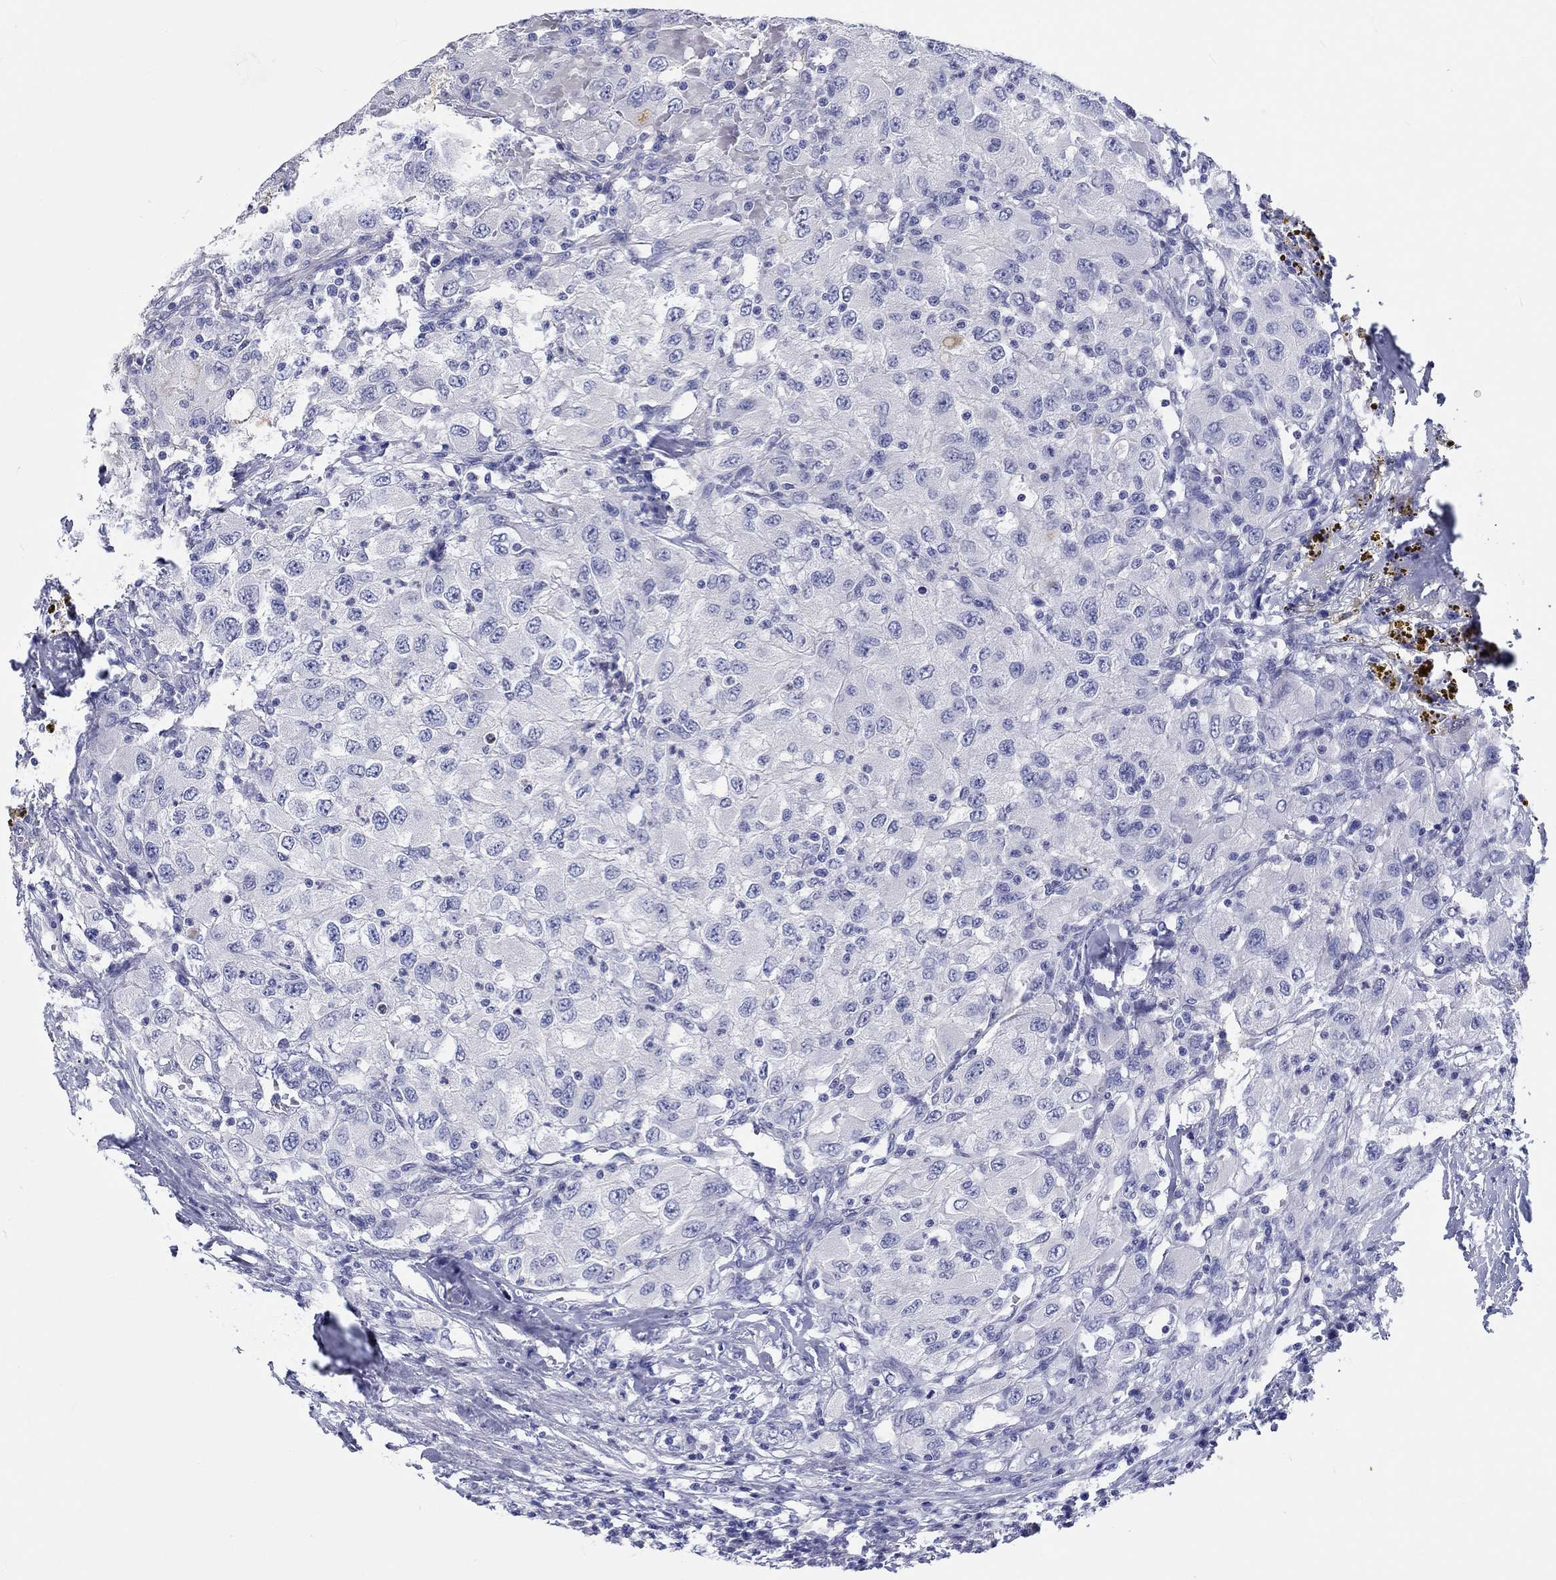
{"staining": {"intensity": "negative", "quantity": "none", "location": "none"}, "tissue": "renal cancer", "cell_type": "Tumor cells", "image_type": "cancer", "snomed": [{"axis": "morphology", "description": "Adenocarcinoma, NOS"}, {"axis": "topography", "description": "Kidney"}], "caption": "This is a histopathology image of immunohistochemistry (IHC) staining of adenocarcinoma (renal), which shows no staining in tumor cells.", "gene": "CDY2B", "patient": {"sex": "female", "age": 67}}